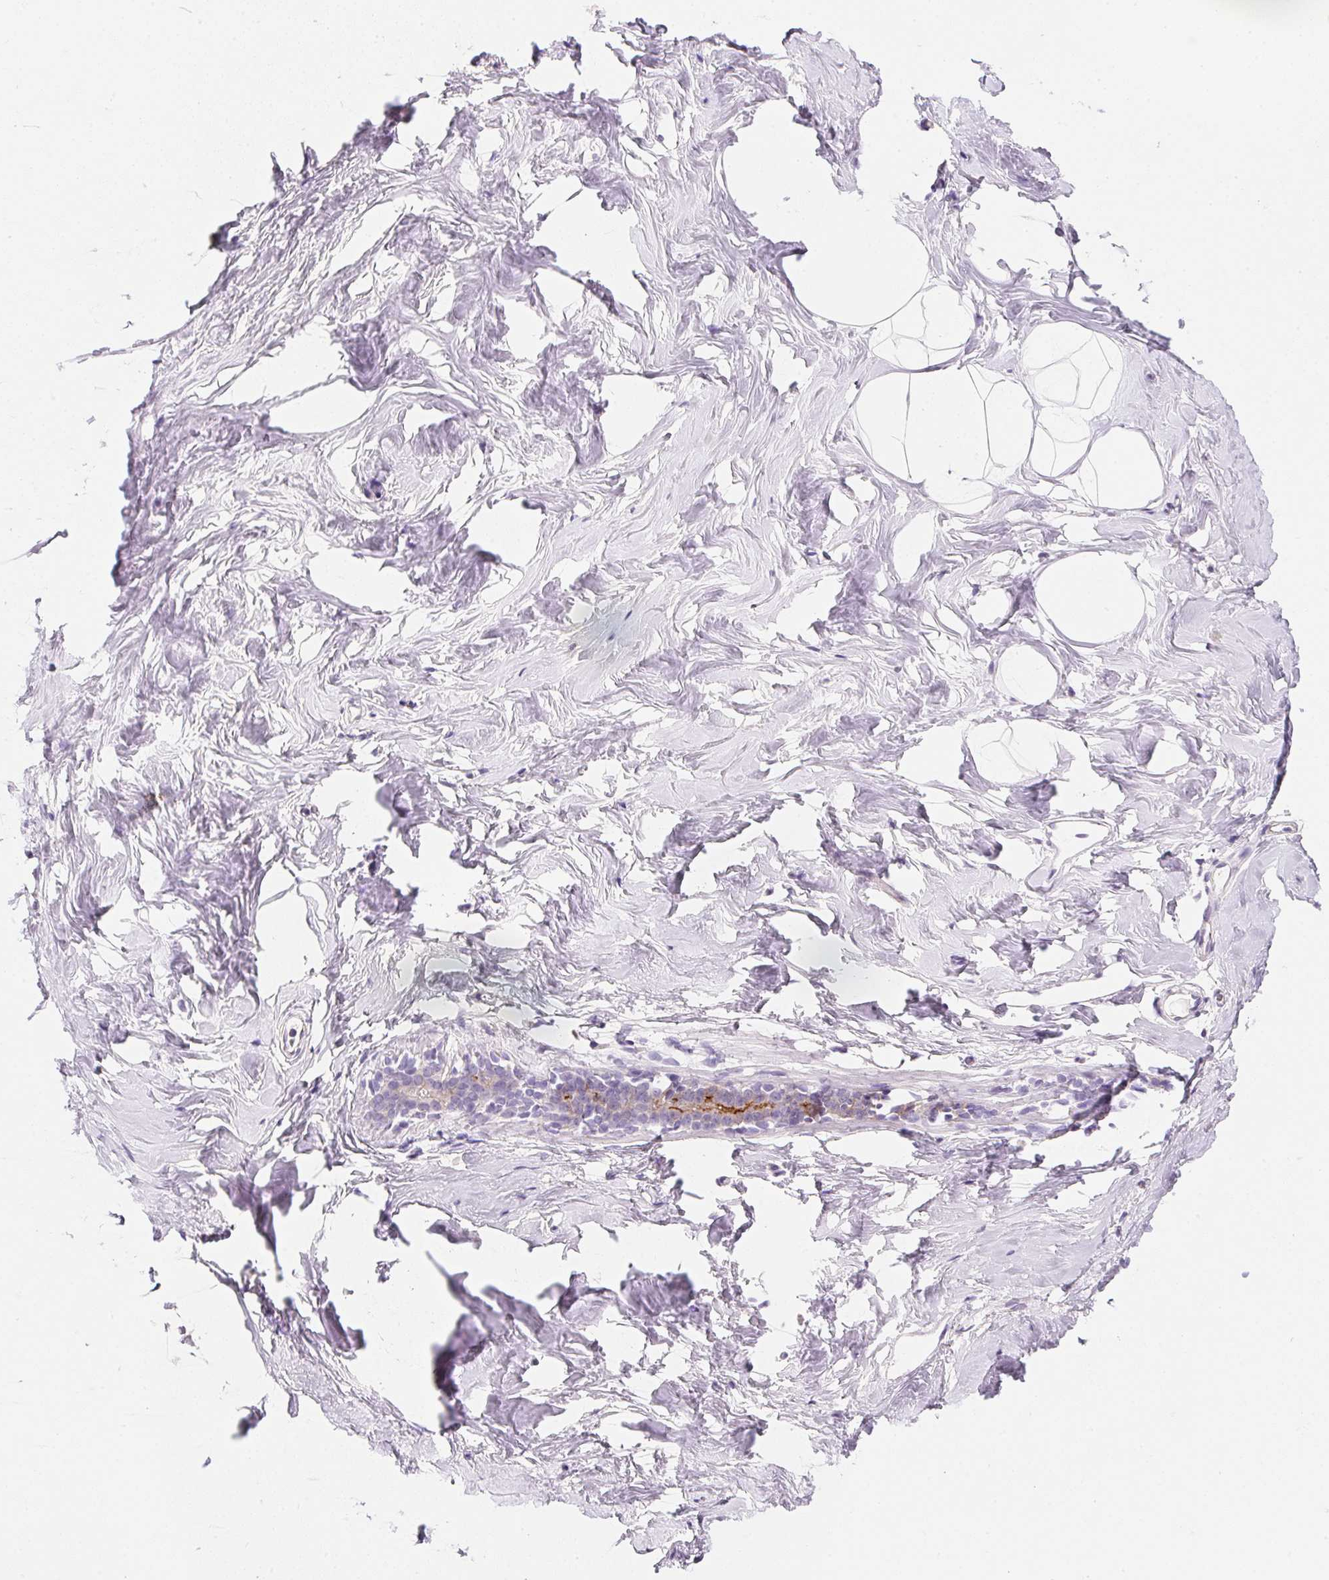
{"staining": {"intensity": "negative", "quantity": "none", "location": "none"}, "tissue": "breast", "cell_type": "Adipocytes", "image_type": "normal", "snomed": [{"axis": "morphology", "description": "Normal tissue, NOS"}, {"axis": "topography", "description": "Breast"}], "caption": "The histopathology image demonstrates no staining of adipocytes in normal breast.", "gene": "AQP5", "patient": {"sex": "female", "age": 32}}